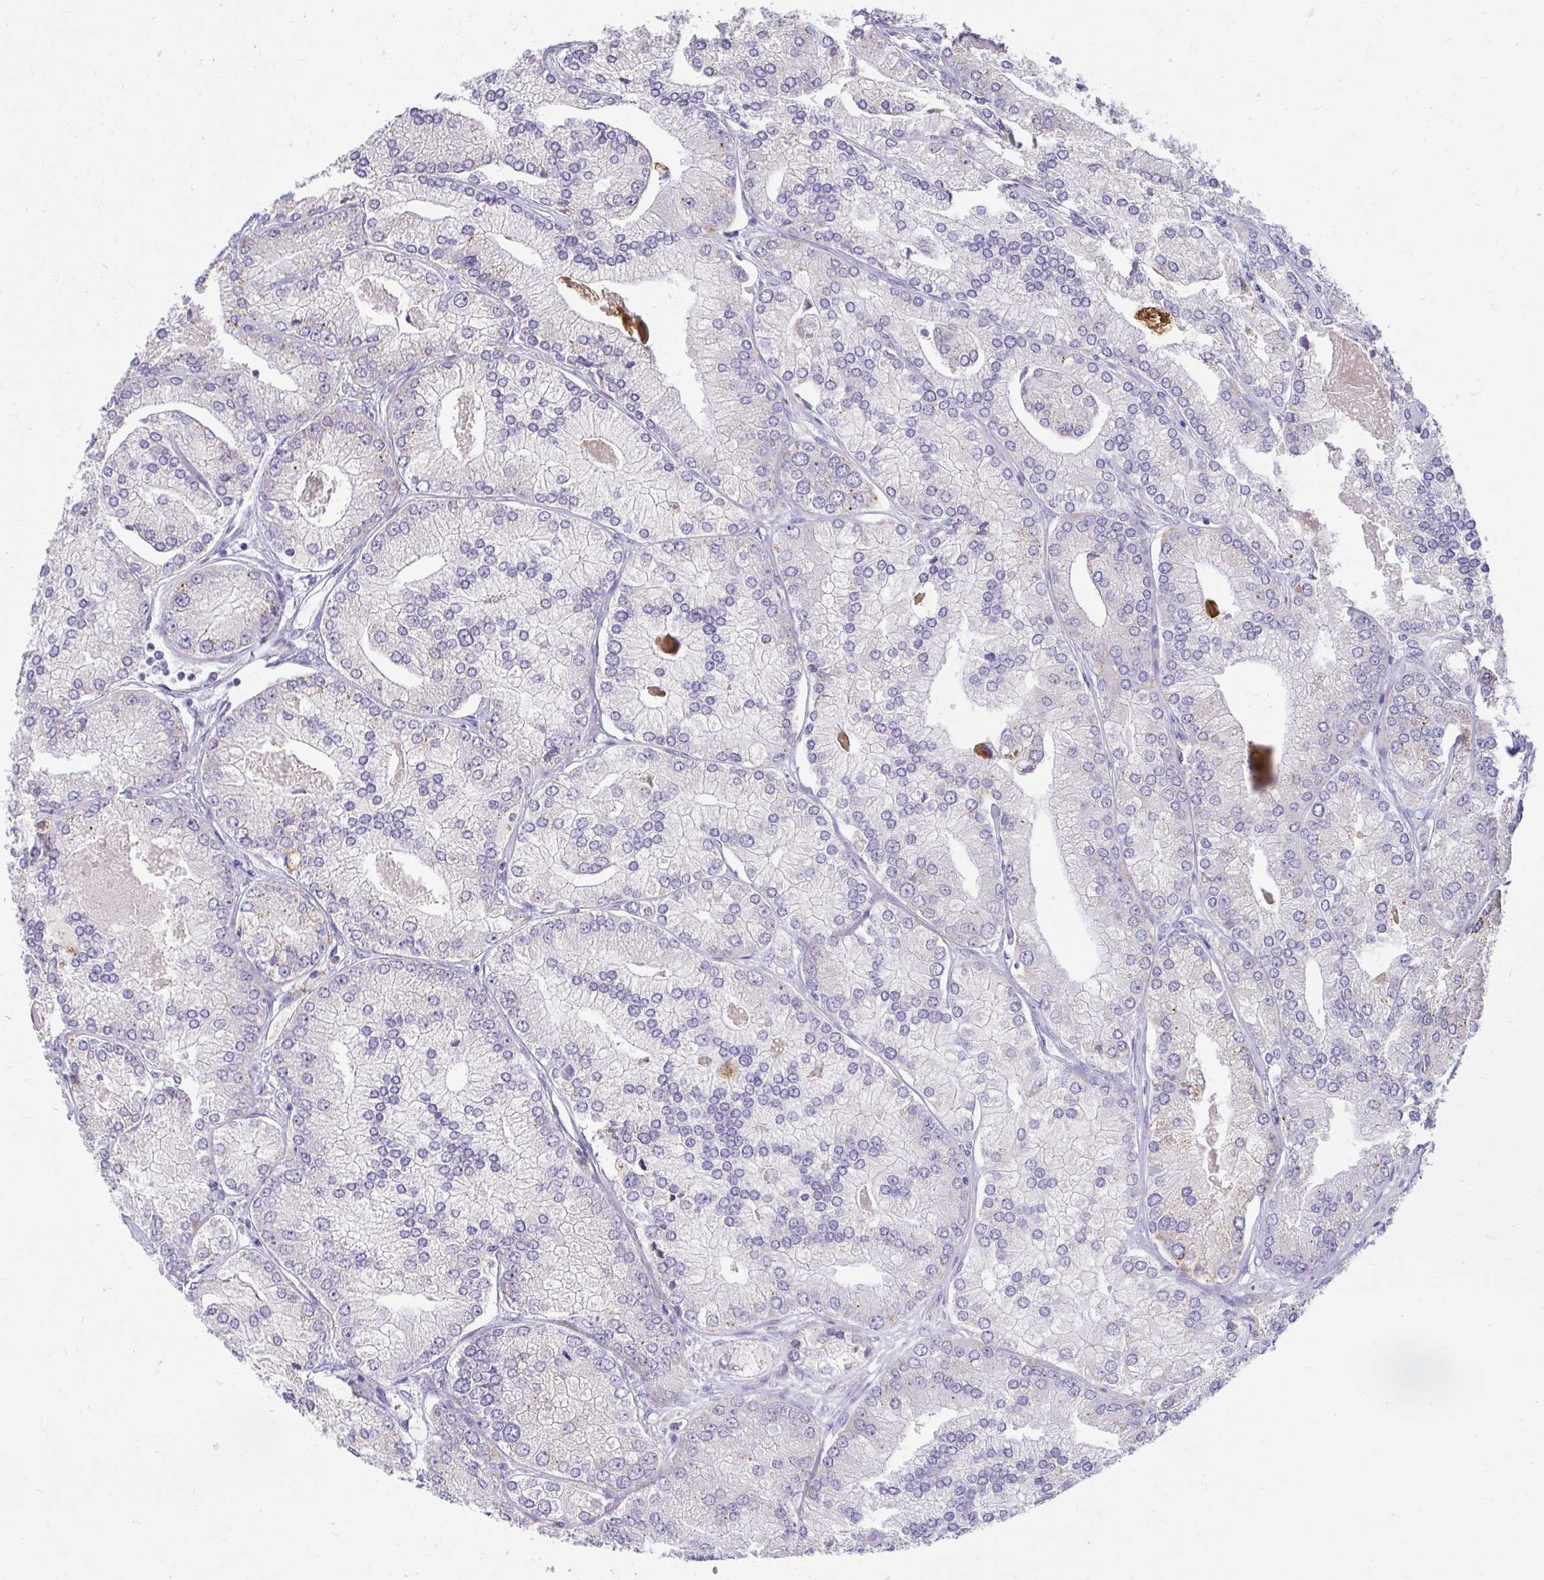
{"staining": {"intensity": "negative", "quantity": "none", "location": "none"}, "tissue": "prostate cancer", "cell_type": "Tumor cells", "image_type": "cancer", "snomed": [{"axis": "morphology", "description": "Adenocarcinoma, High grade"}, {"axis": "topography", "description": "Prostate"}], "caption": "Protein analysis of prostate cancer demonstrates no significant expression in tumor cells.", "gene": "PKN3", "patient": {"sex": "male", "age": 61}}